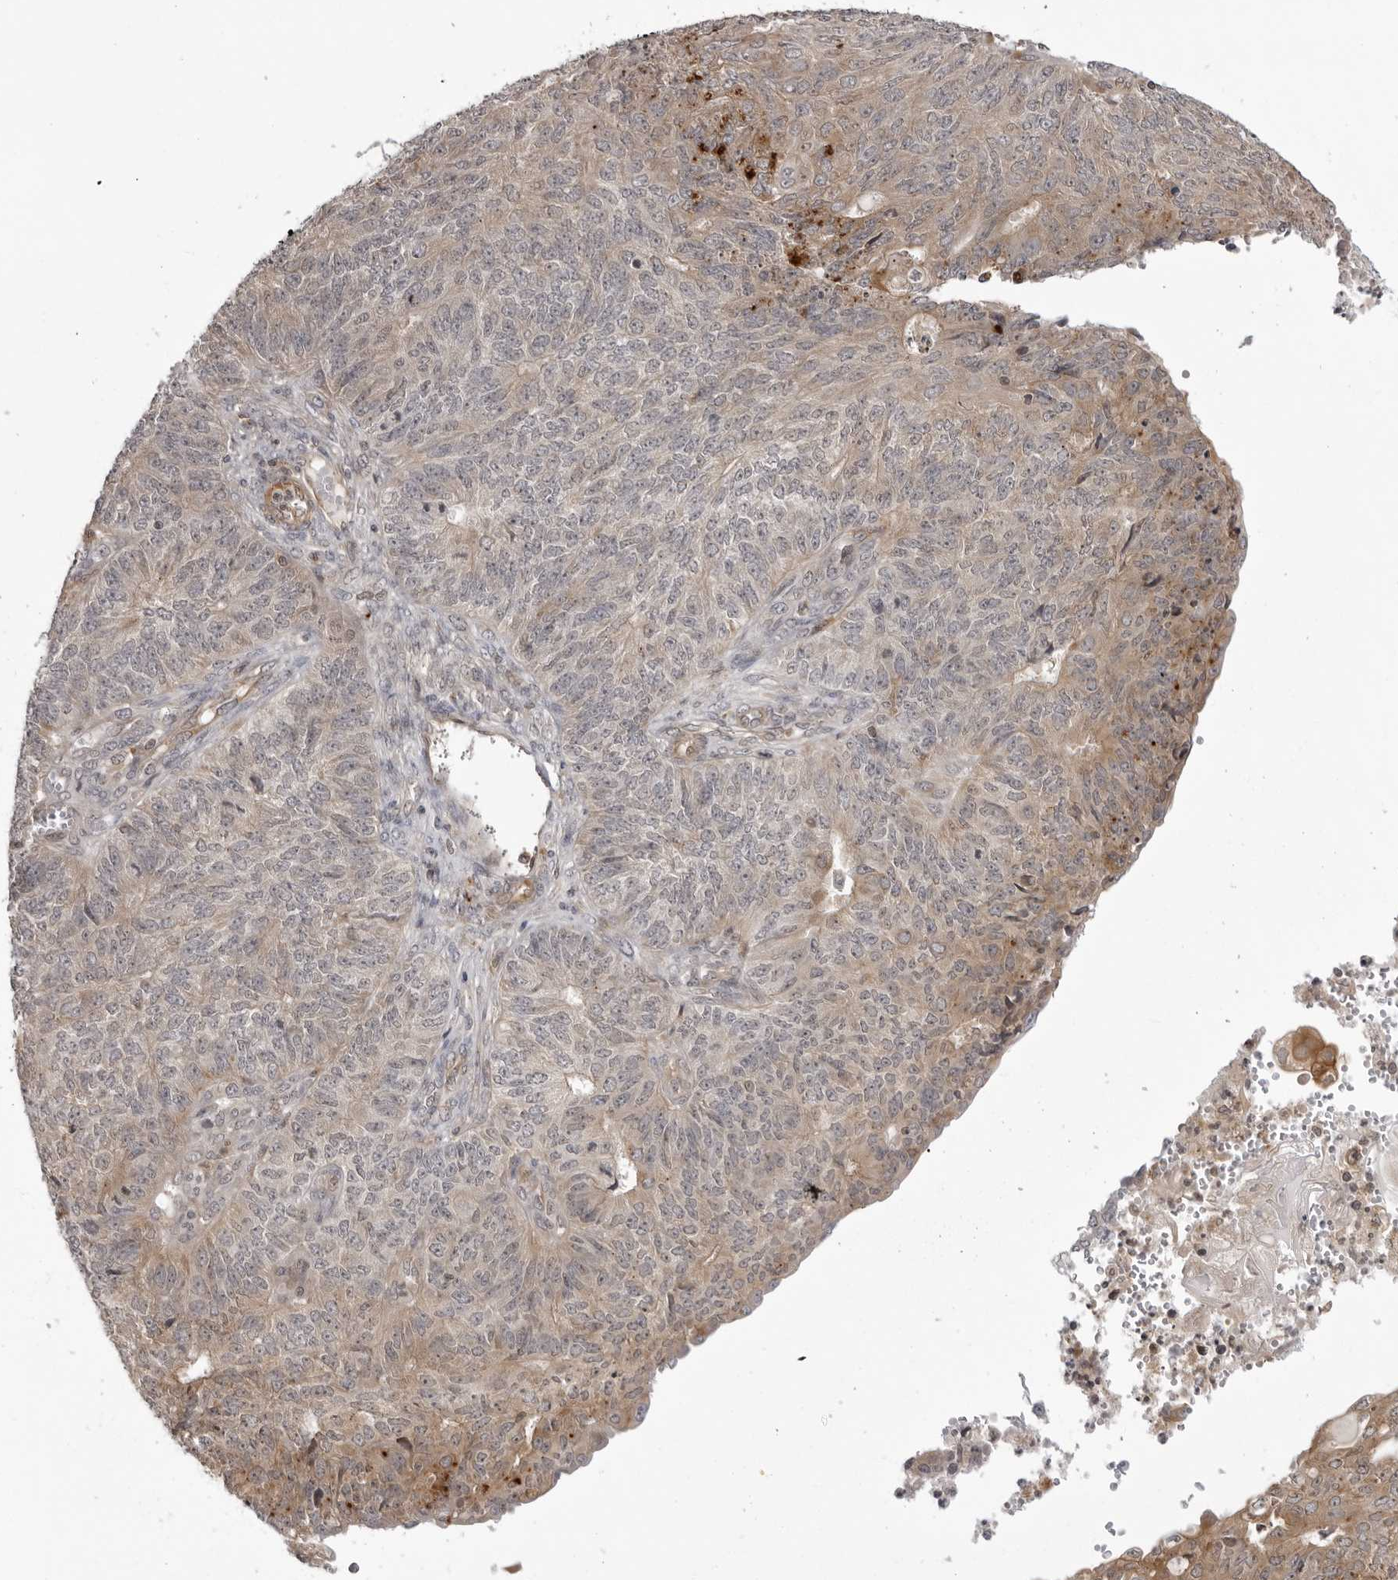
{"staining": {"intensity": "moderate", "quantity": "25%-75%", "location": "cytoplasmic/membranous"}, "tissue": "endometrial cancer", "cell_type": "Tumor cells", "image_type": "cancer", "snomed": [{"axis": "morphology", "description": "Adenocarcinoma, NOS"}, {"axis": "topography", "description": "Endometrium"}], "caption": "About 25%-75% of tumor cells in human endometrial adenocarcinoma display moderate cytoplasmic/membranous protein expression as visualized by brown immunohistochemical staining.", "gene": "USP43", "patient": {"sex": "female", "age": 32}}